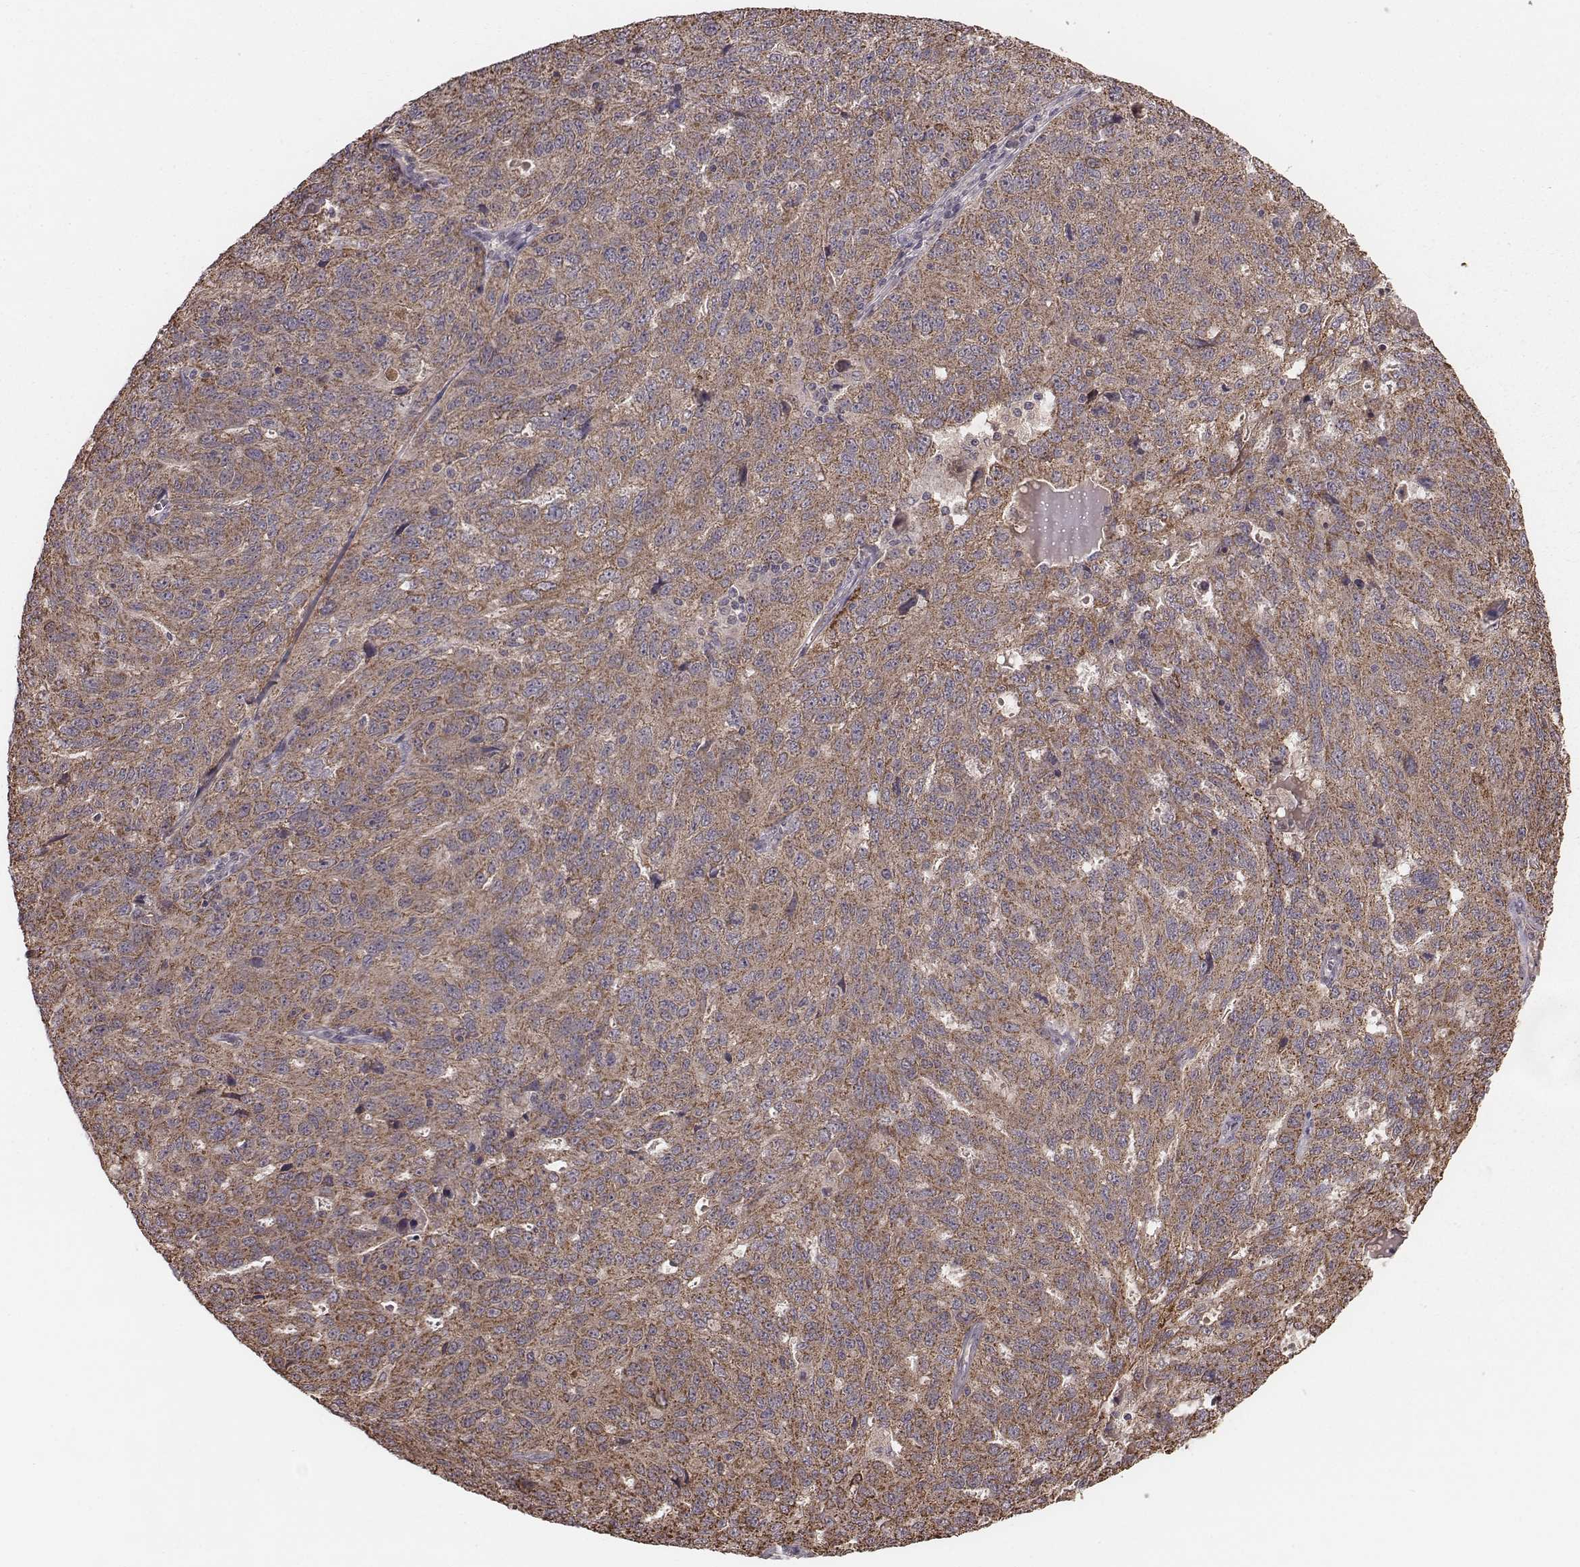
{"staining": {"intensity": "moderate", "quantity": ">75%", "location": "cytoplasmic/membranous"}, "tissue": "ovarian cancer", "cell_type": "Tumor cells", "image_type": "cancer", "snomed": [{"axis": "morphology", "description": "Cystadenocarcinoma, serous, NOS"}, {"axis": "topography", "description": "Ovary"}], "caption": "This is an image of immunohistochemistry staining of ovarian serous cystadenocarcinoma, which shows moderate positivity in the cytoplasmic/membranous of tumor cells.", "gene": "PDCD2L", "patient": {"sex": "female", "age": 71}}